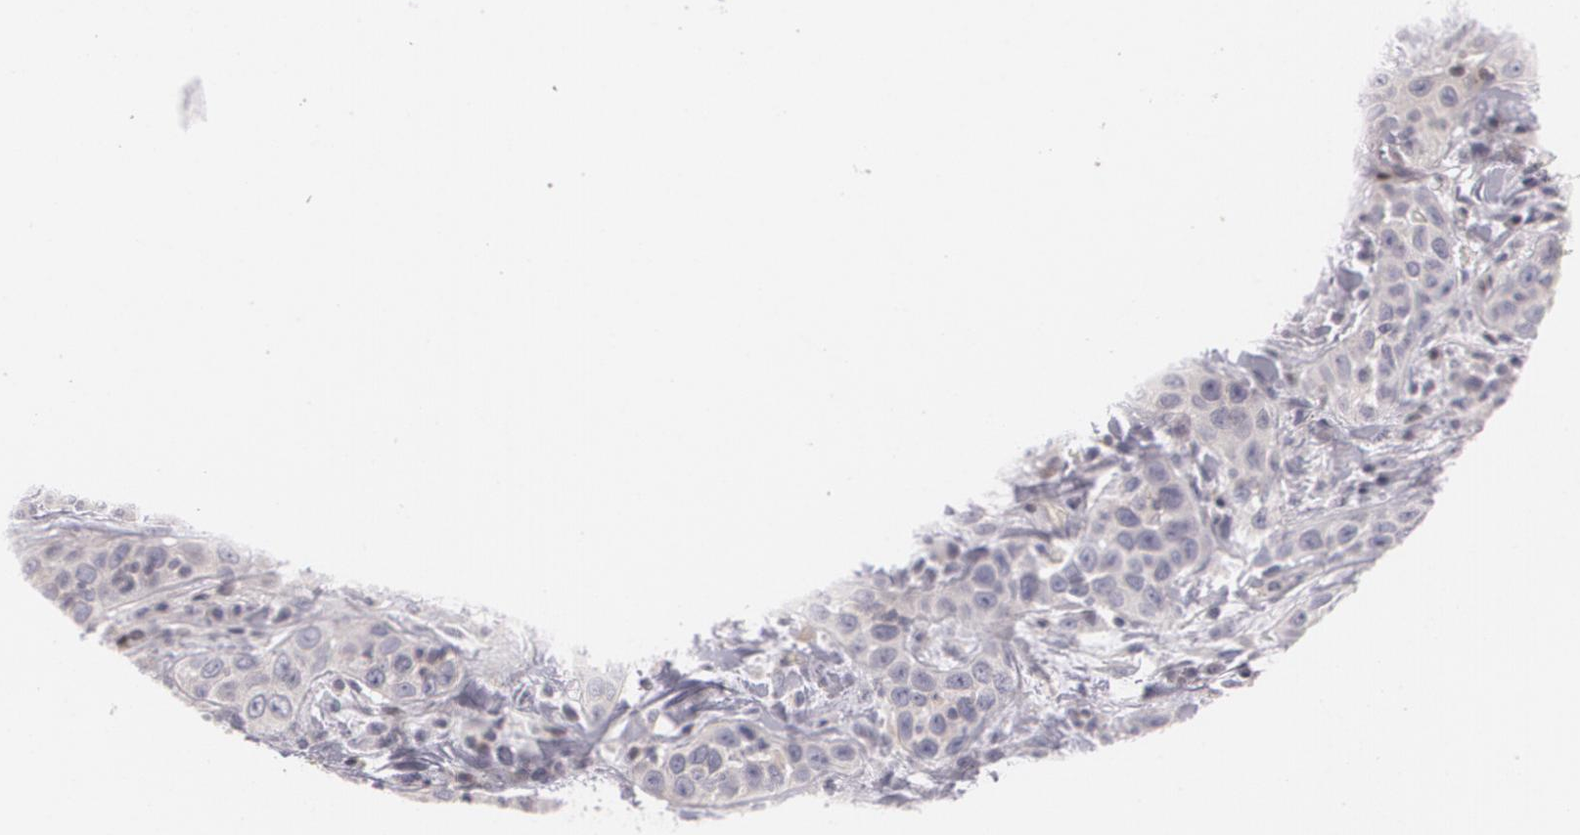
{"staining": {"intensity": "negative", "quantity": "none", "location": "none"}, "tissue": "skin cancer", "cell_type": "Tumor cells", "image_type": "cancer", "snomed": [{"axis": "morphology", "description": "Squamous cell carcinoma, NOS"}, {"axis": "topography", "description": "Skin"}], "caption": "Human skin squamous cell carcinoma stained for a protein using IHC exhibits no expression in tumor cells.", "gene": "ZBTB16", "patient": {"sex": "male", "age": 84}}